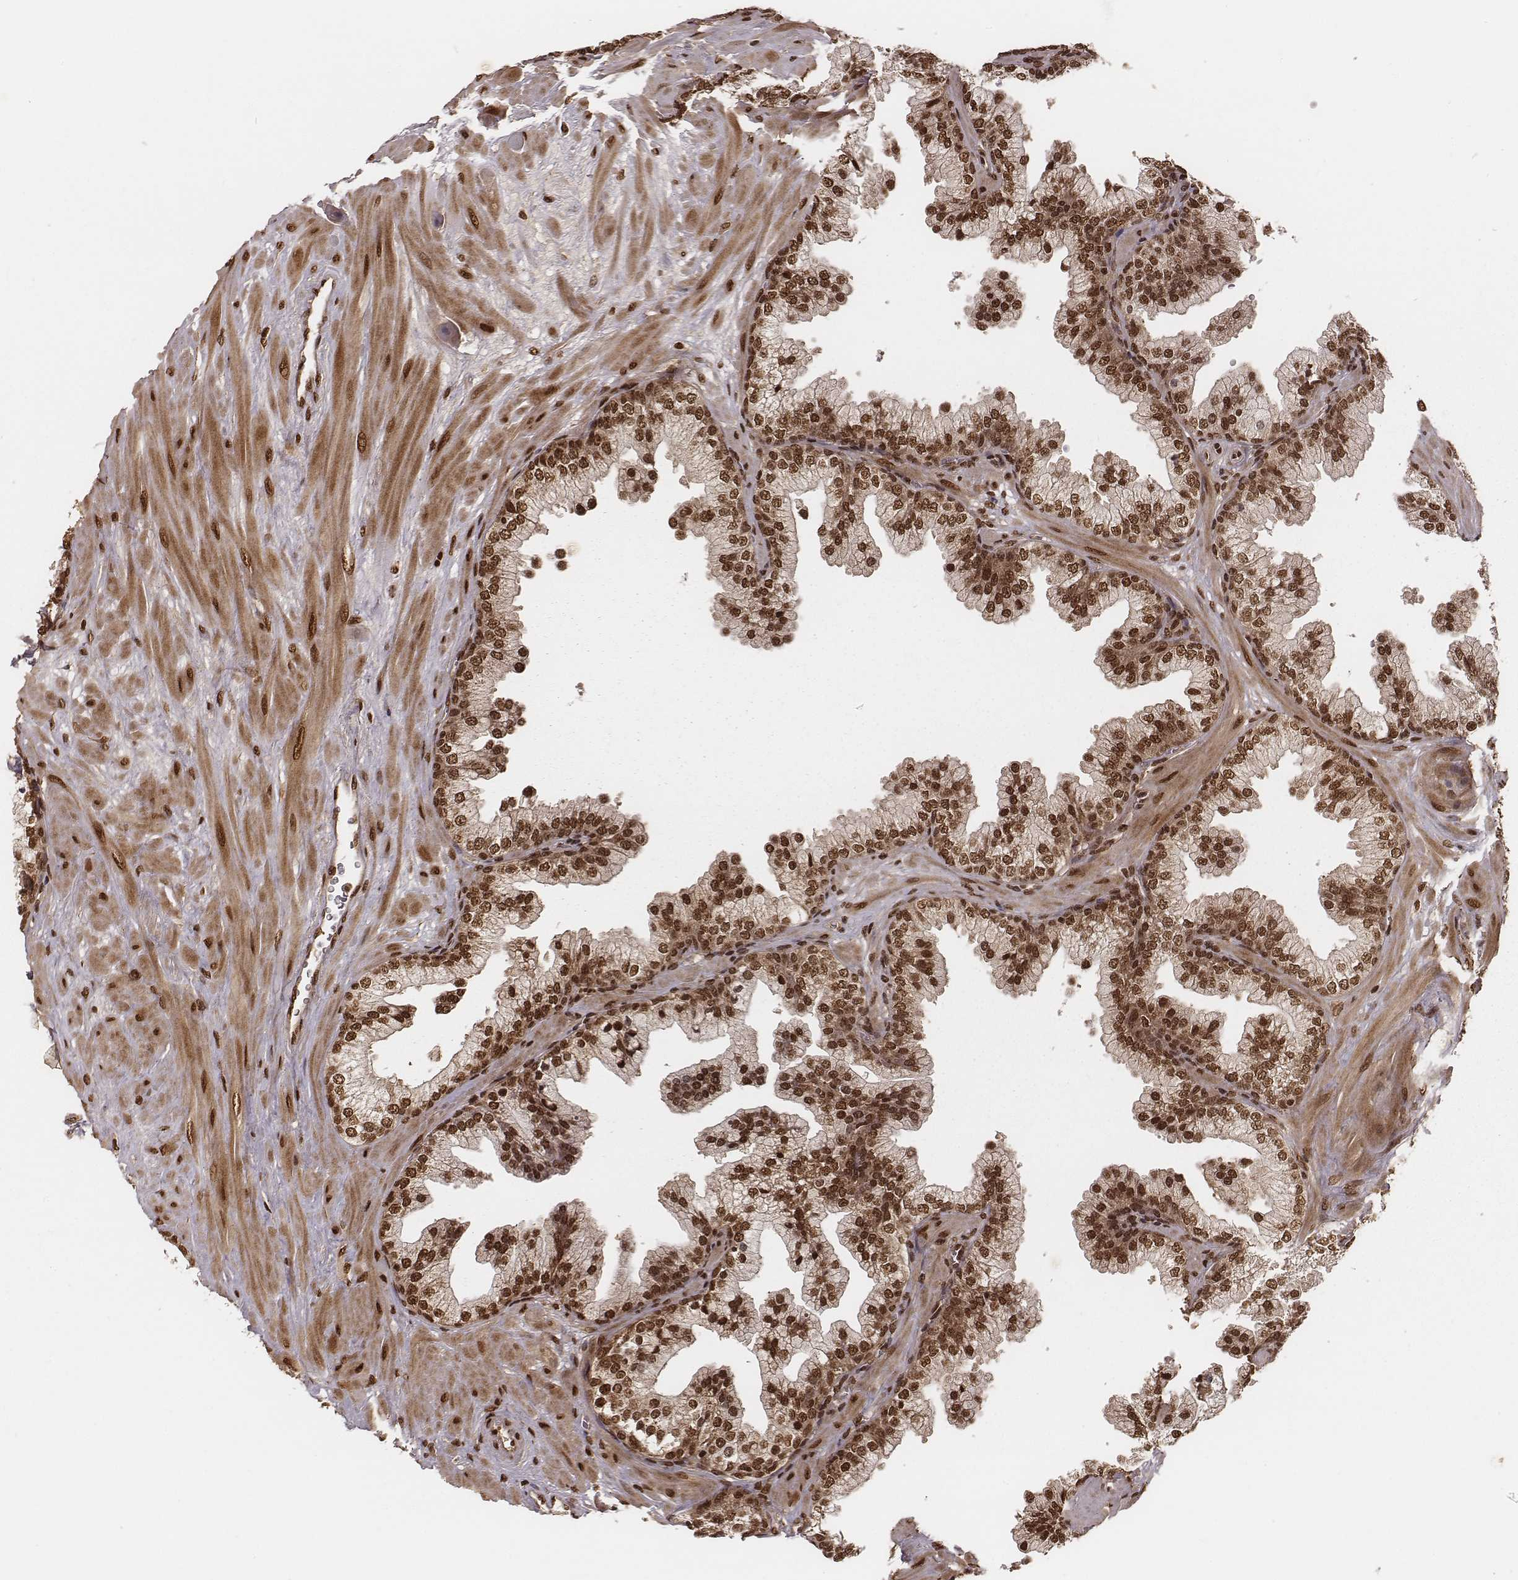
{"staining": {"intensity": "strong", "quantity": ">75%", "location": "nuclear"}, "tissue": "prostate", "cell_type": "Glandular cells", "image_type": "normal", "snomed": [{"axis": "morphology", "description": "Normal tissue, NOS"}, {"axis": "topography", "description": "Prostate"}, {"axis": "topography", "description": "Peripheral nerve tissue"}], "caption": "Immunohistochemistry of benign human prostate reveals high levels of strong nuclear positivity in about >75% of glandular cells.", "gene": "NFX1", "patient": {"sex": "male", "age": 61}}